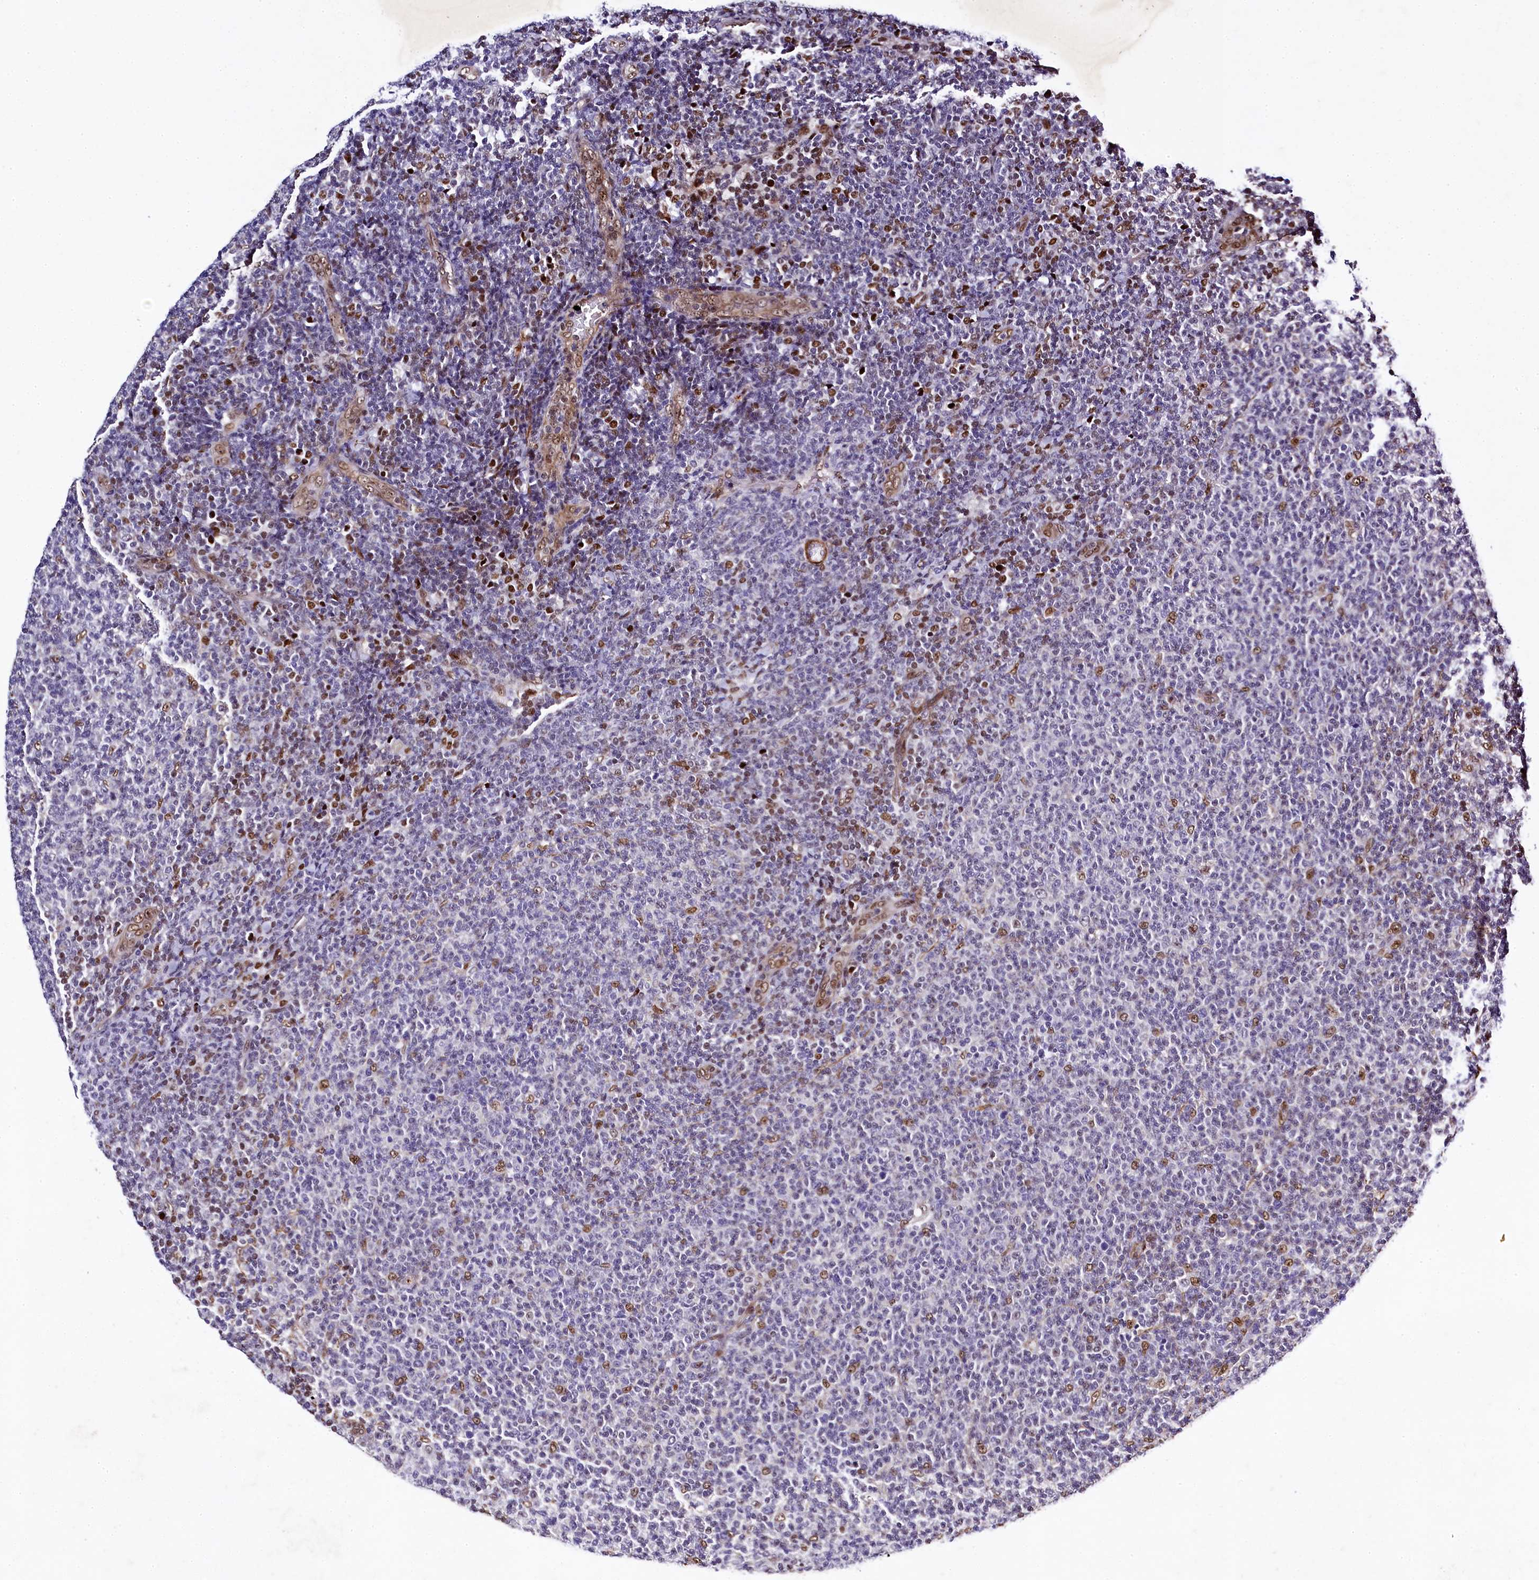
{"staining": {"intensity": "negative", "quantity": "none", "location": "none"}, "tissue": "lymphoma", "cell_type": "Tumor cells", "image_type": "cancer", "snomed": [{"axis": "morphology", "description": "Malignant lymphoma, non-Hodgkin's type, Low grade"}, {"axis": "topography", "description": "Lymph node"}], "caption": "An IHC histopathology image of lymphoma is shown. There is no staining in tumor cells of lymphoma.", "gene": "SAMD10", "patient": {"sex": "male", "age": 66}}